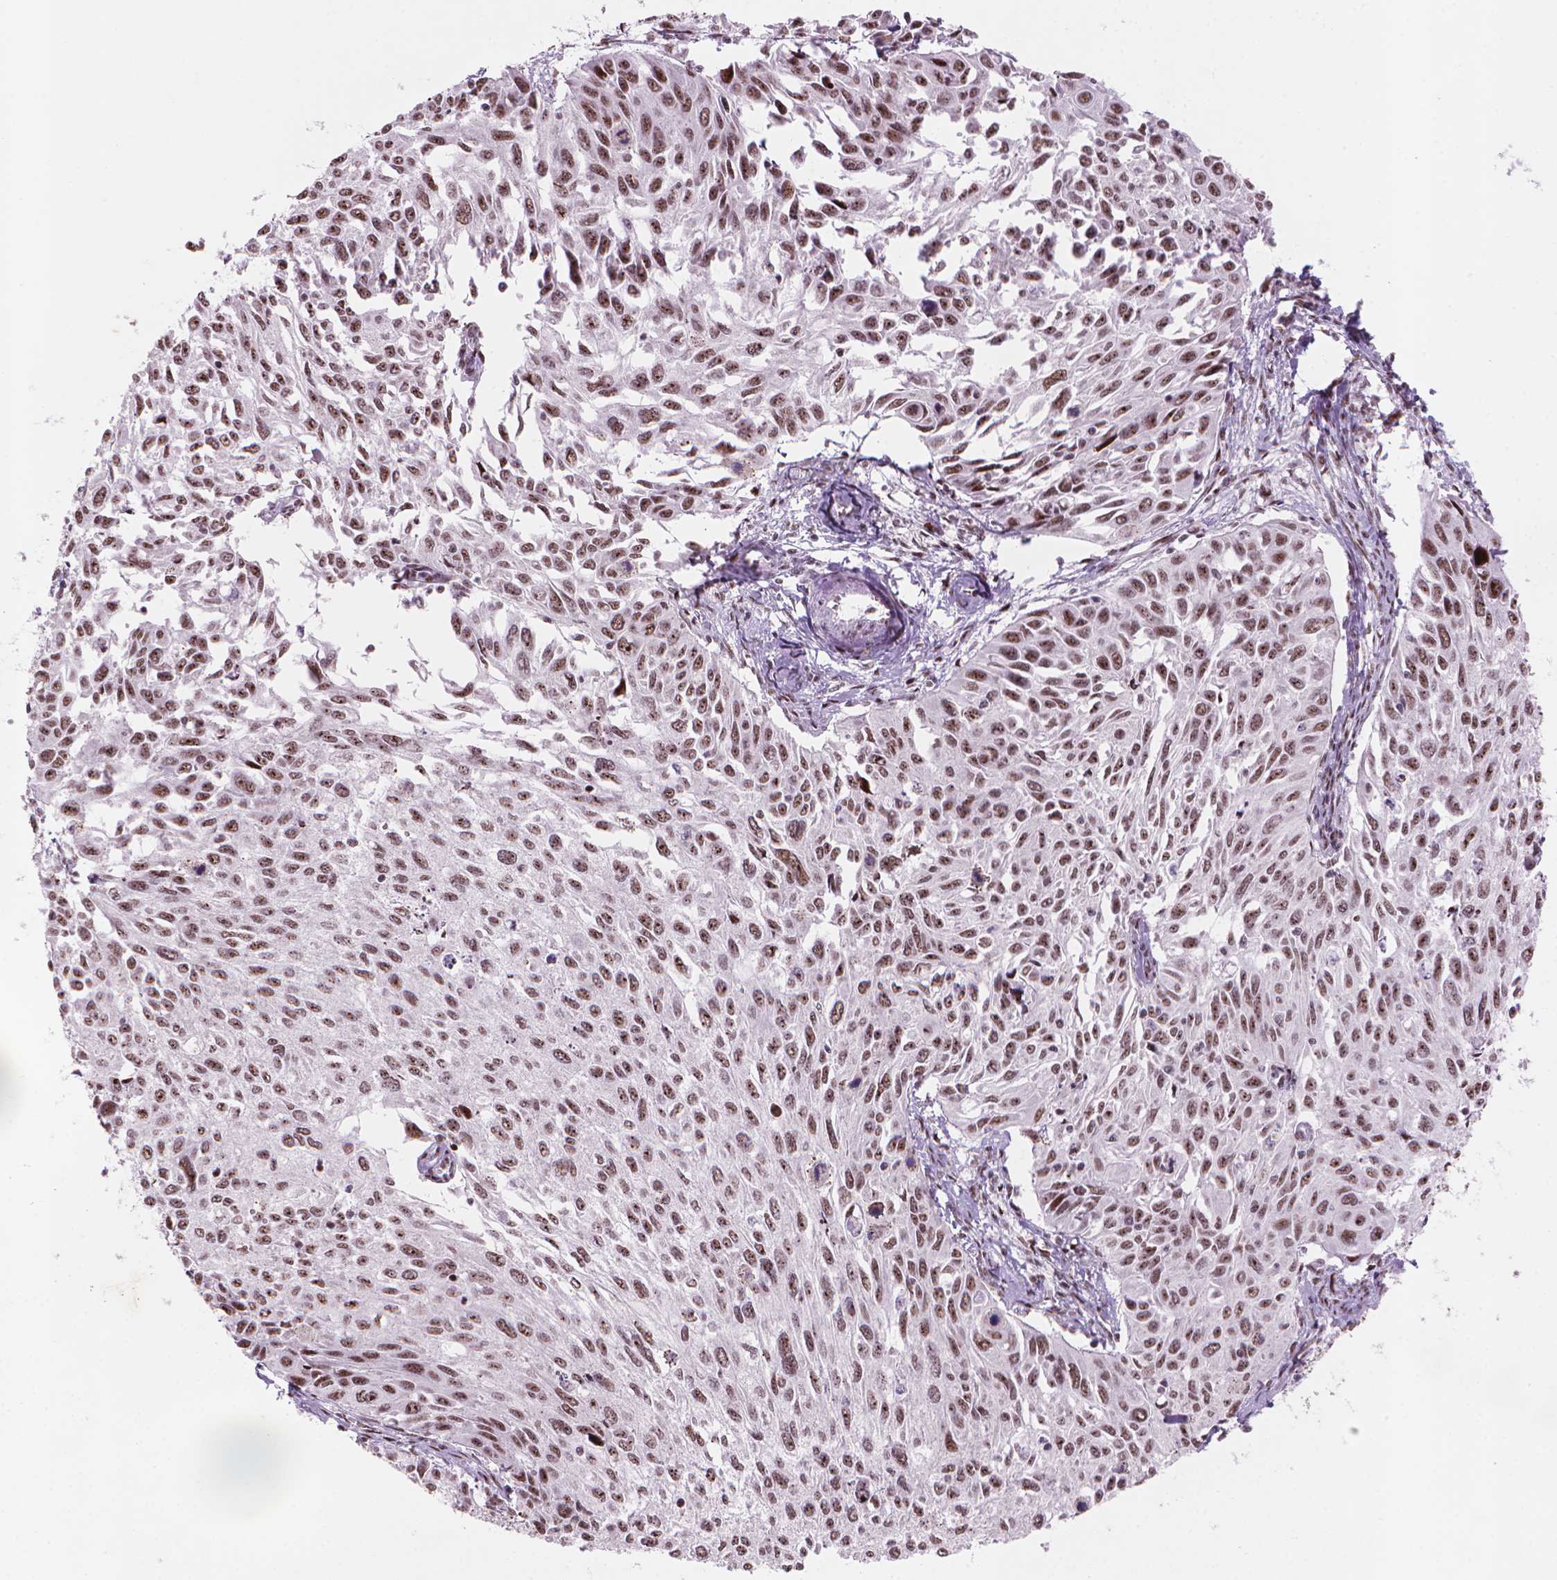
{"staining": {"intensity": "moderate", "quantity": ">75%", "location": "nuclear"}, "tissue": "cervical cancer", "cell_type": "Tumor cells", "image_type": "cancer", "snomed": [{"axis": "morphology", "description": "Squamous cell carcinoma, NOS"}, {"axis": "topography", "description": "Cervix"}], "caption": "A photomicrograph of cervical cancer stained for a protein exhibits moderate nuclear brown staining in tumor cells.", "gene": "HES7", "patient": {"sex": "female", "age": 50}}